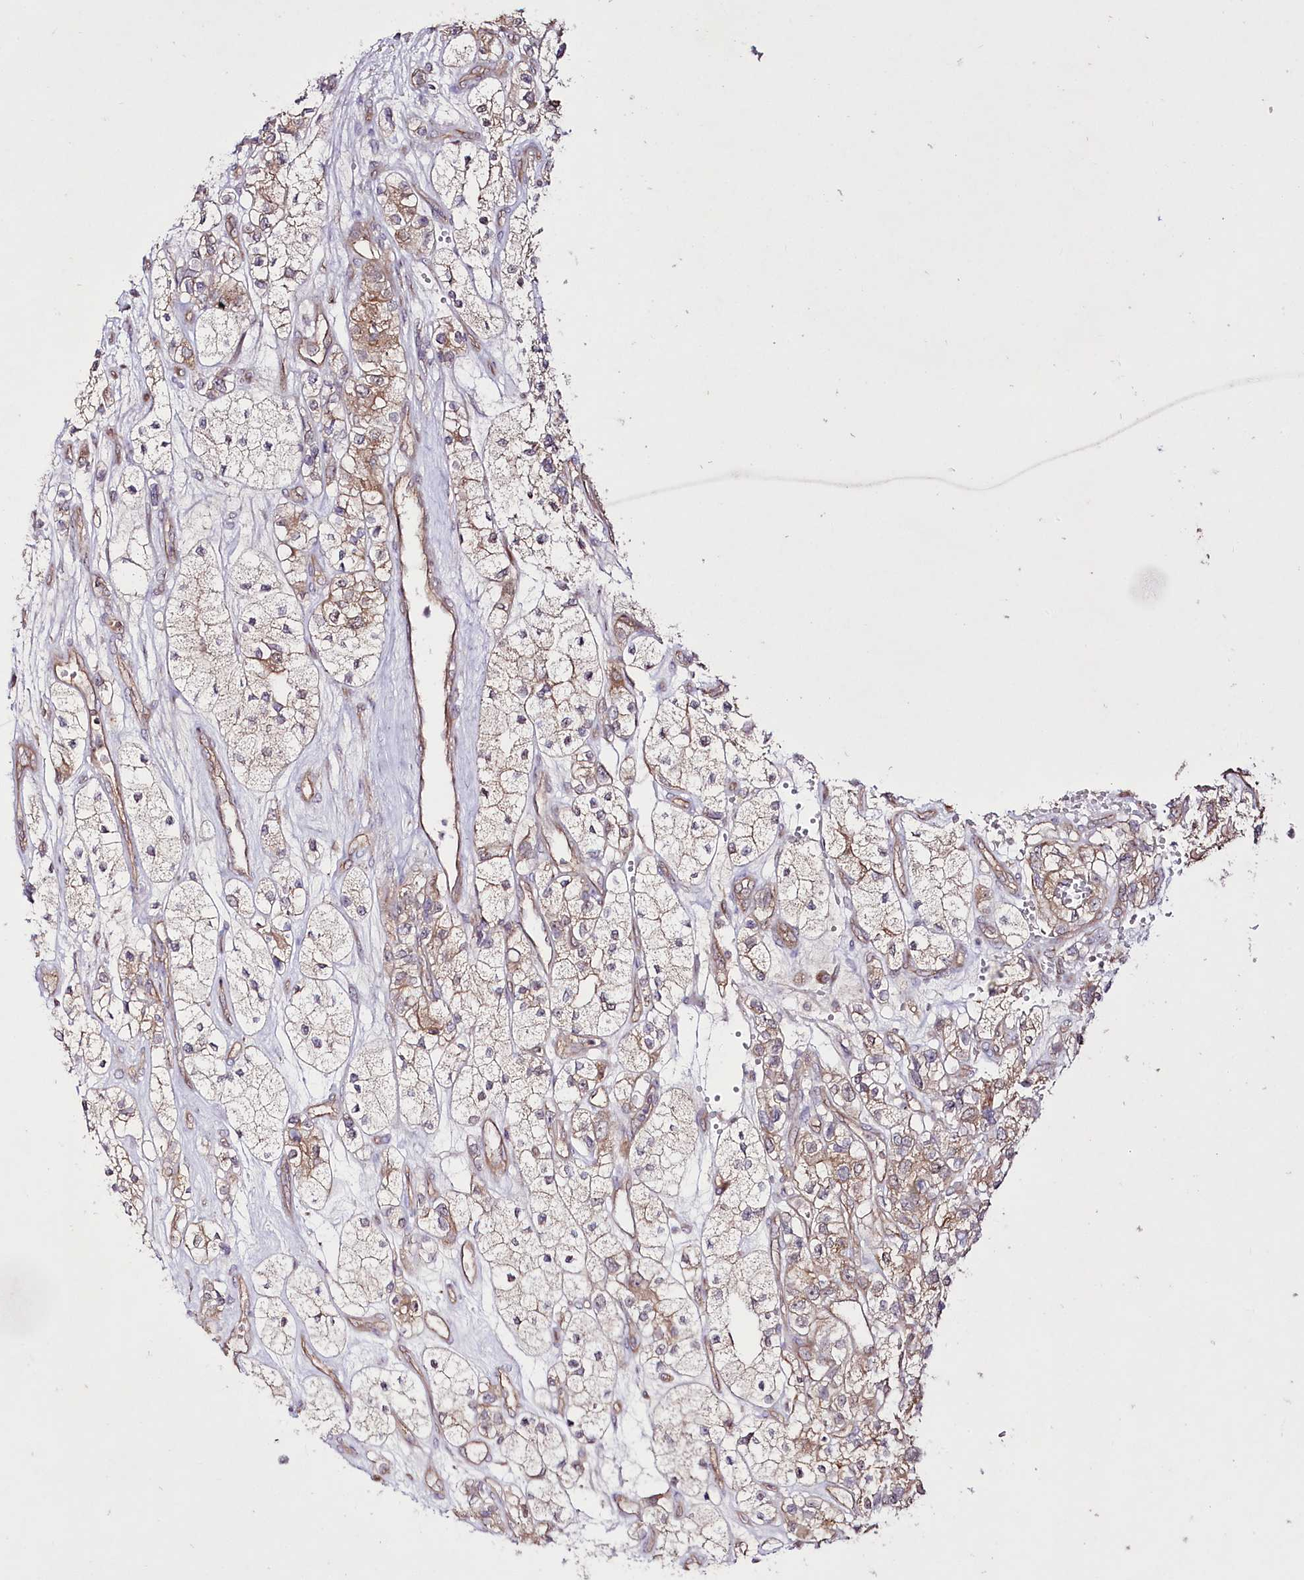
{"staining": {"intensity": "moderate", "quantity": ">75%", "location": "cytoplasmic/membranous"}, "tissue": "renal cancer", "cell_type": "Tumor cells", "image_type": "cancer", "snomed": [{"axis": "morphology", "description": "Adenocarcinoma, NOS"}, {"axis": "topography", "description": "Kidney"}], "caption": "Immunohistochemistry (IHC) (DAB) staining of adenocarcinoma (renal) demonstrates moderate cytoplasmic/membranous protein positivity in about >75% of tumor cells. (brown staining indicates protein expression, while blue staining denotes nuclei).", "gene": "REXO2", "patient": {"sex": "female", "age": 57}}